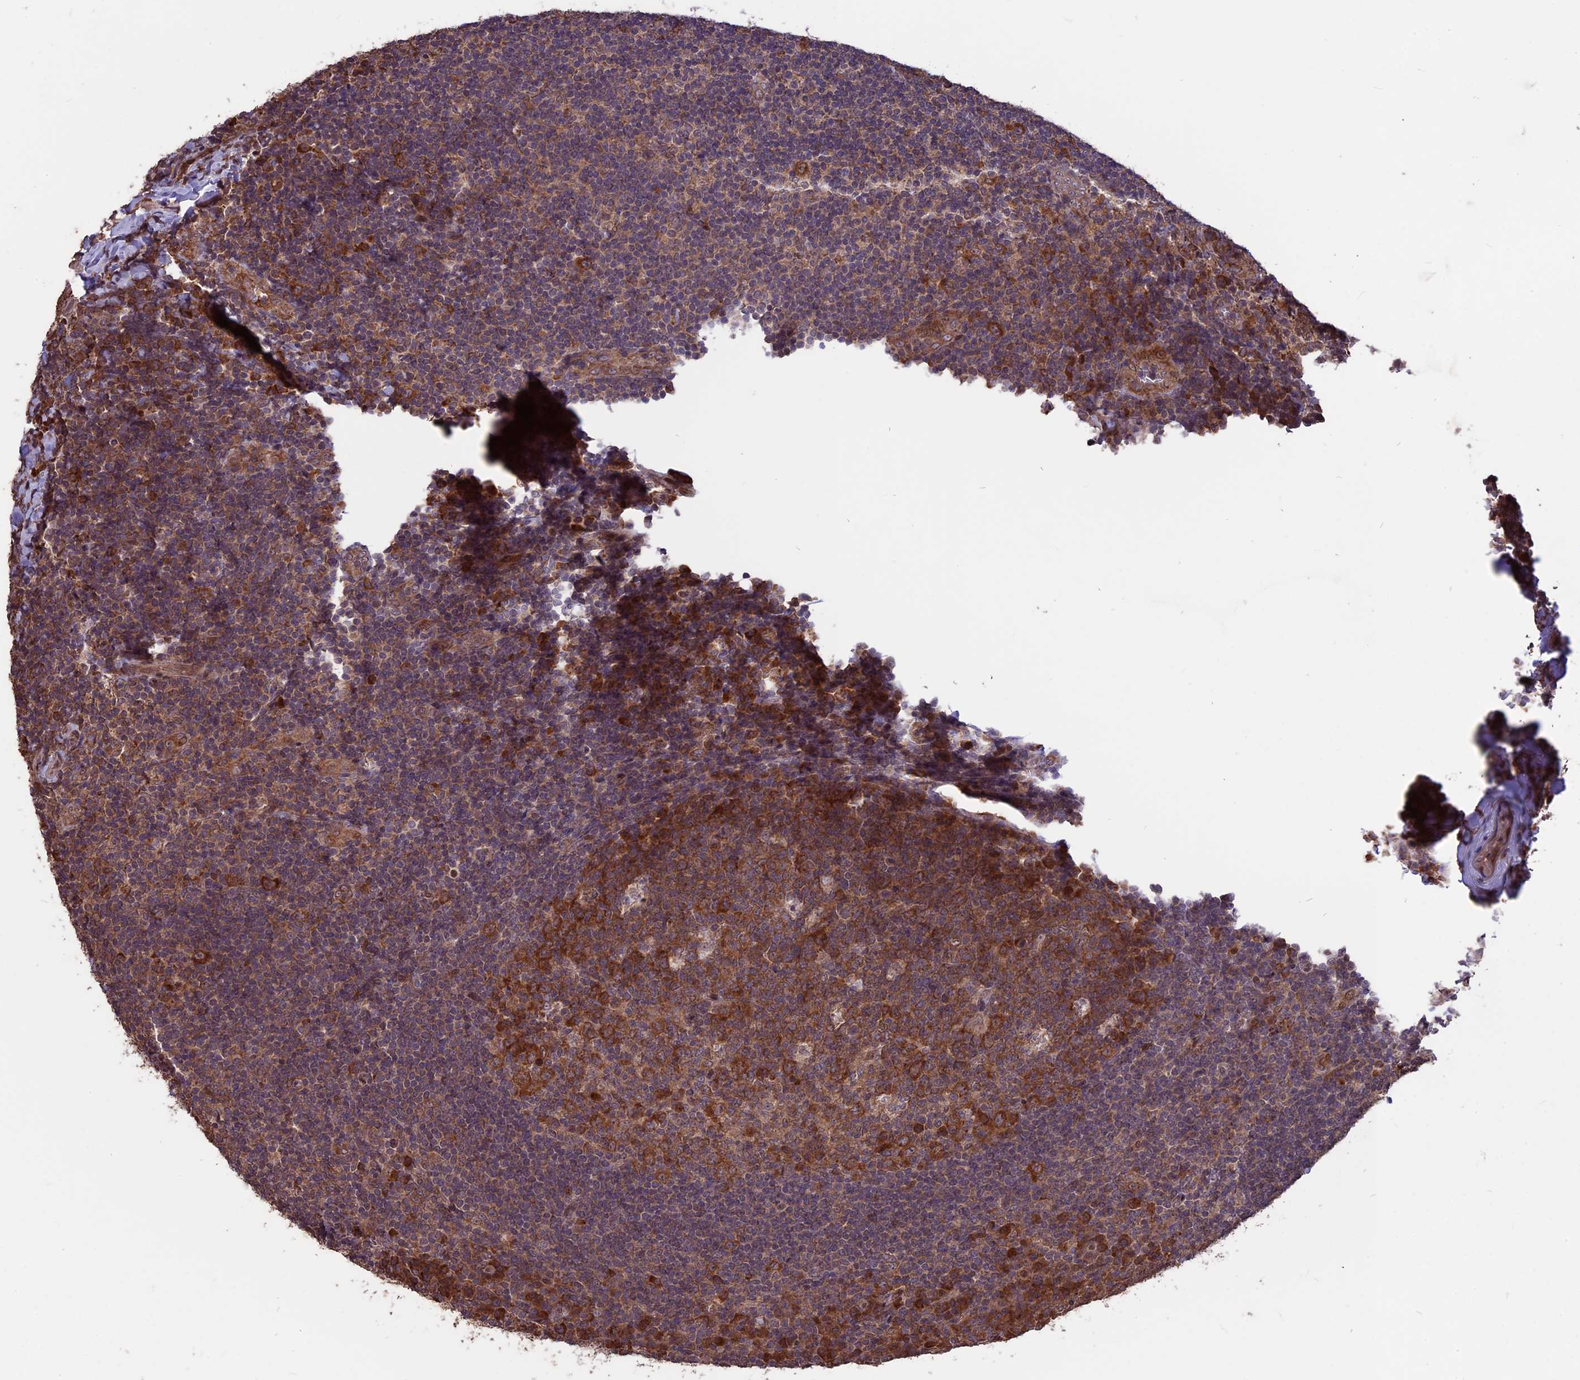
{"staining": {"intensity": "moderate", "quantity": ">75%", "location": "cytoplasmic/membranous"}, "tissue": "tonsil", "cell_type": "Germinal center cells", "image_type": "normal", "snomed": [{"axis": "morphology", "description": "Normal tissue, NOS"}, {"axis": "topography", "description": "Tonsil"}], "caption": "The image exhibits immunohistochemical staining of unremarkable tonsil. There is moderate cytoplasmic/membranous staining is seen in approximately >75% of germinal center cells. The staining is performed using DAB brown chromogen to label protein expression. The nuclei are counter-stained blue using hematoxylin.", "gene": "ZNF598", "patient": {"sex": "male", "age": 17}}